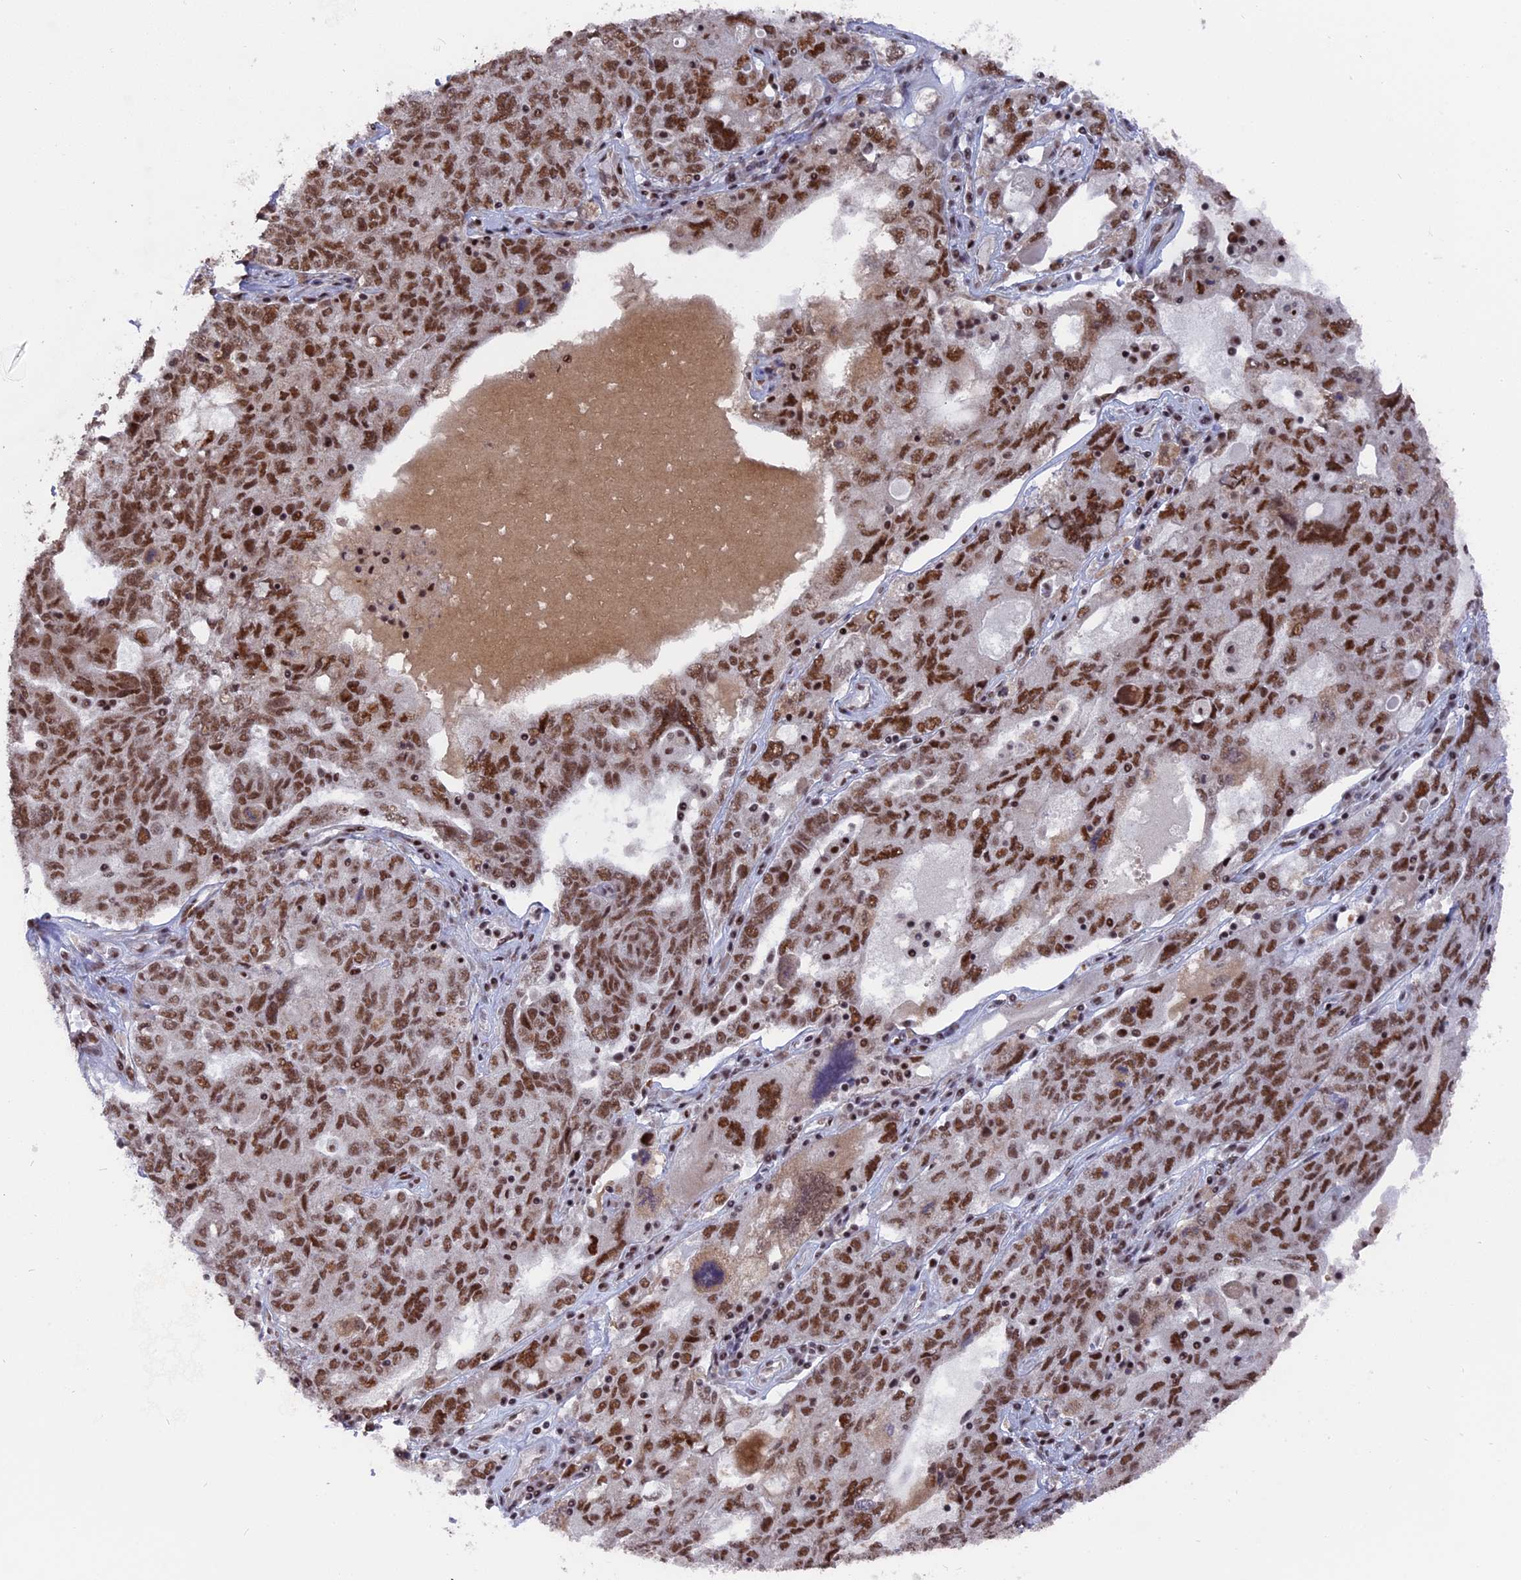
{"staining": {"intensity": "moderate", "quantity": ">75%", "location": "nuclear"}, "tissue": "ovarian cancer", "cell_type": "Tumor cells", "image_type": "cancer", "snomed": [{"axis": "morphology", "description": "Carcinoma, endometroid"}, {"axis": "topography", "description": "Ovary"}], "caption": "Ovarian endometroid carcinoma stained with a brown dye exhibits moderate nuclear positive positivity in about >75% of tumor cells.", "gene": "SF3A2", "patient": {"sex": "female", "age": 62}}